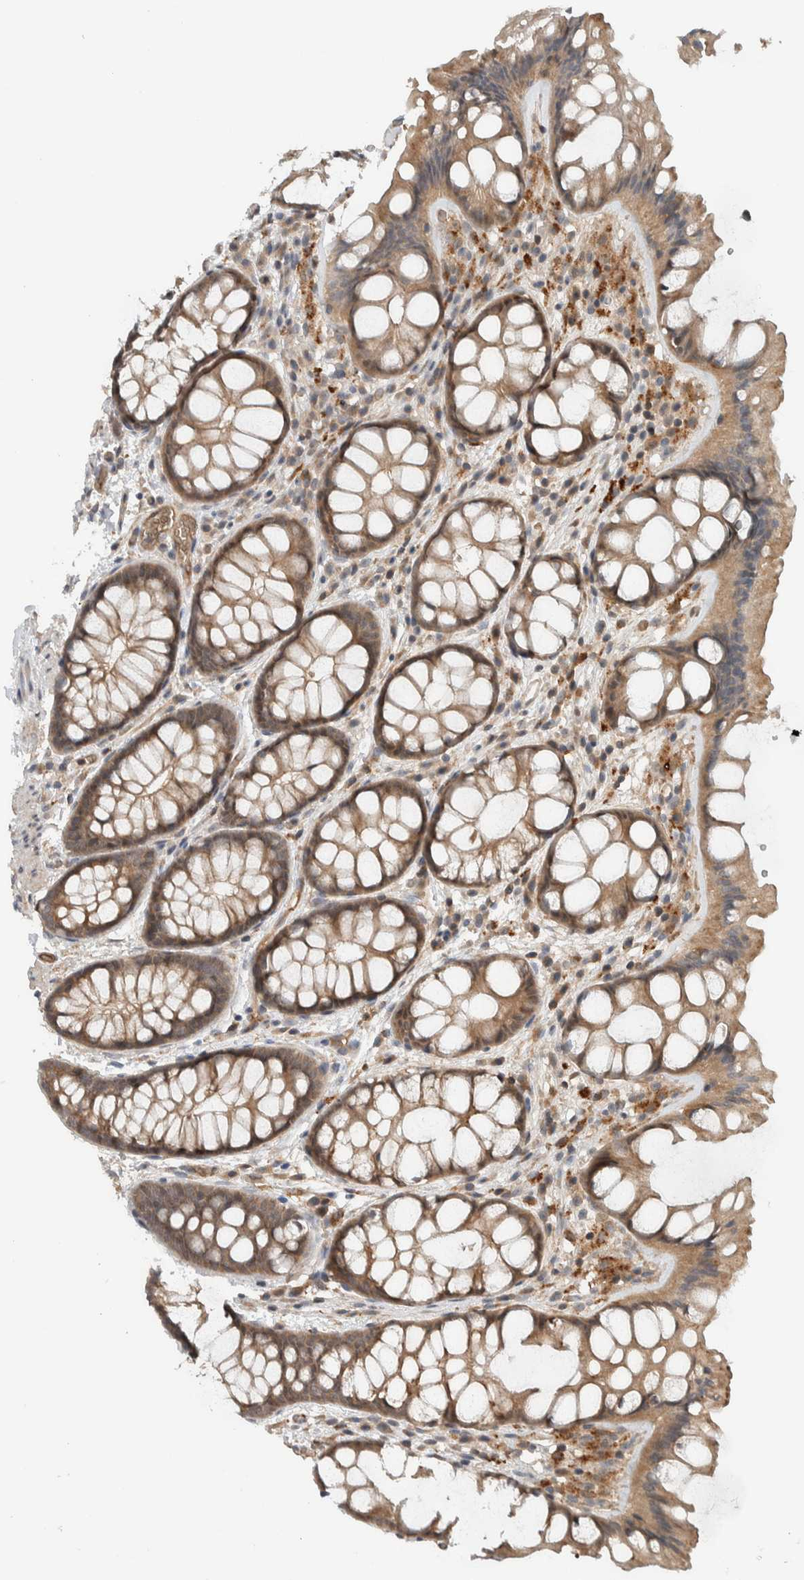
{"staining": {"intensity": "moderate", "quantity": ">75%", "location": "cytoplasmic/membranous"}, "tissue": "colon", "cell_type": "Endothelial cells", "image_type": "normal", "snomed": [{"axis": "morphology", "description": "Normal tissue, NOS"}, {"axis": "topography", "description": "Colon"}], "caption": "Colon was stained to show a protein in brown. There is medium levels of moderate cytoplasmic/membranous positivity in about >75% of endothelial cells. Using DAB (3,3'-diaminobenzidine) (brown) and hematoxylin (blue) stains, captured at high magnification using brightfield microscopy.", "gene": "ARMC7", "patient": {"sex": "male", "age": 47}}